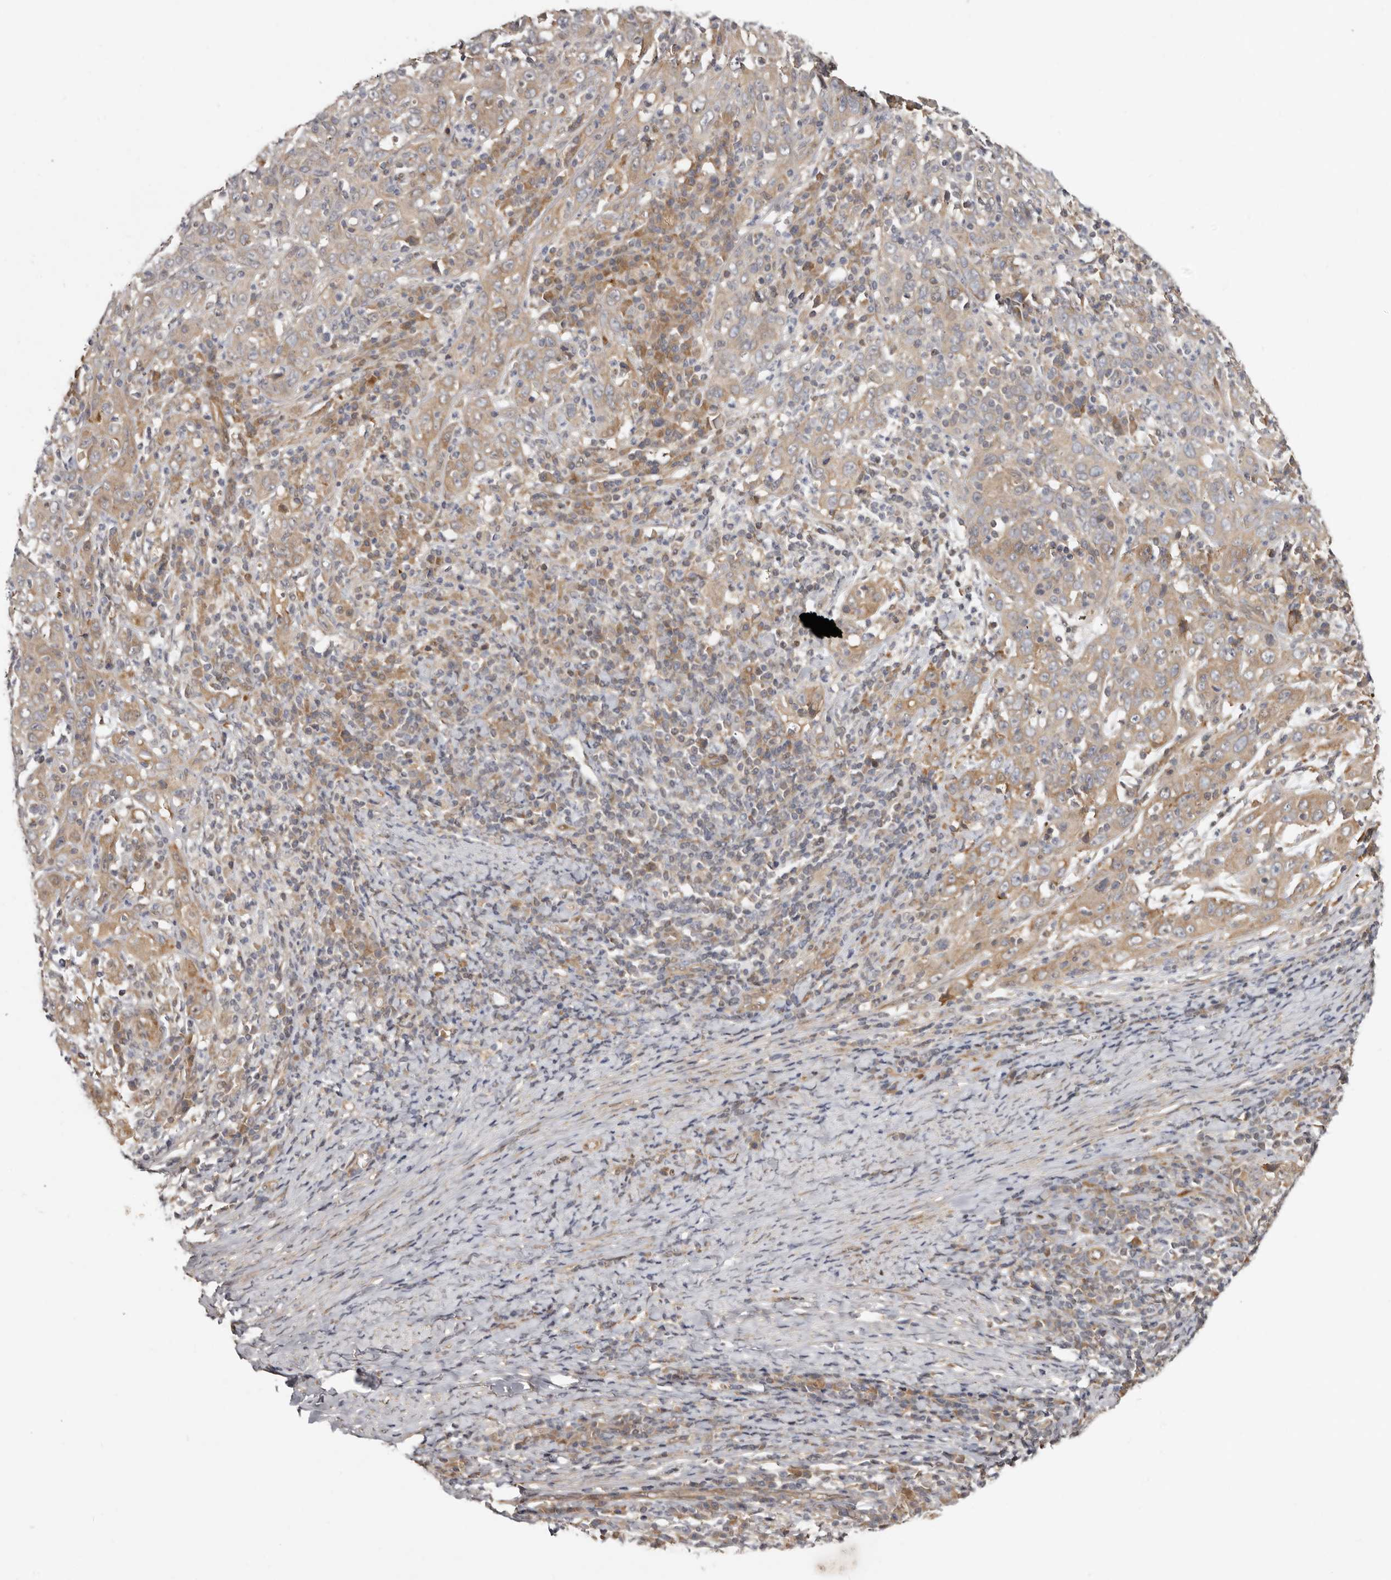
{"staining": {"intensity": "moderate", "quantity": ">75%", "location": "cytoplasmic/membranous"}, "tissue": "cervical cancer", "cell_type": "Tumor cells", "image_type": "cancer", "snomed": [{"axis": "morphology", "description": "Squamous cell carcinoma, NOS"}, {"axis": "topography", "description": "Cervix"}], "caption": "This image demonstrates cervical squamous cell carcinoma stained with immunohistochemistry (IHC) to label a protein in brown. The cytoplasmic/membranous of tumor cells show moderate positivity for the protein. Nuclei are counter-stained blue.", "gene": "SBDS", "patient": {"sex": "female", "age": 46}}